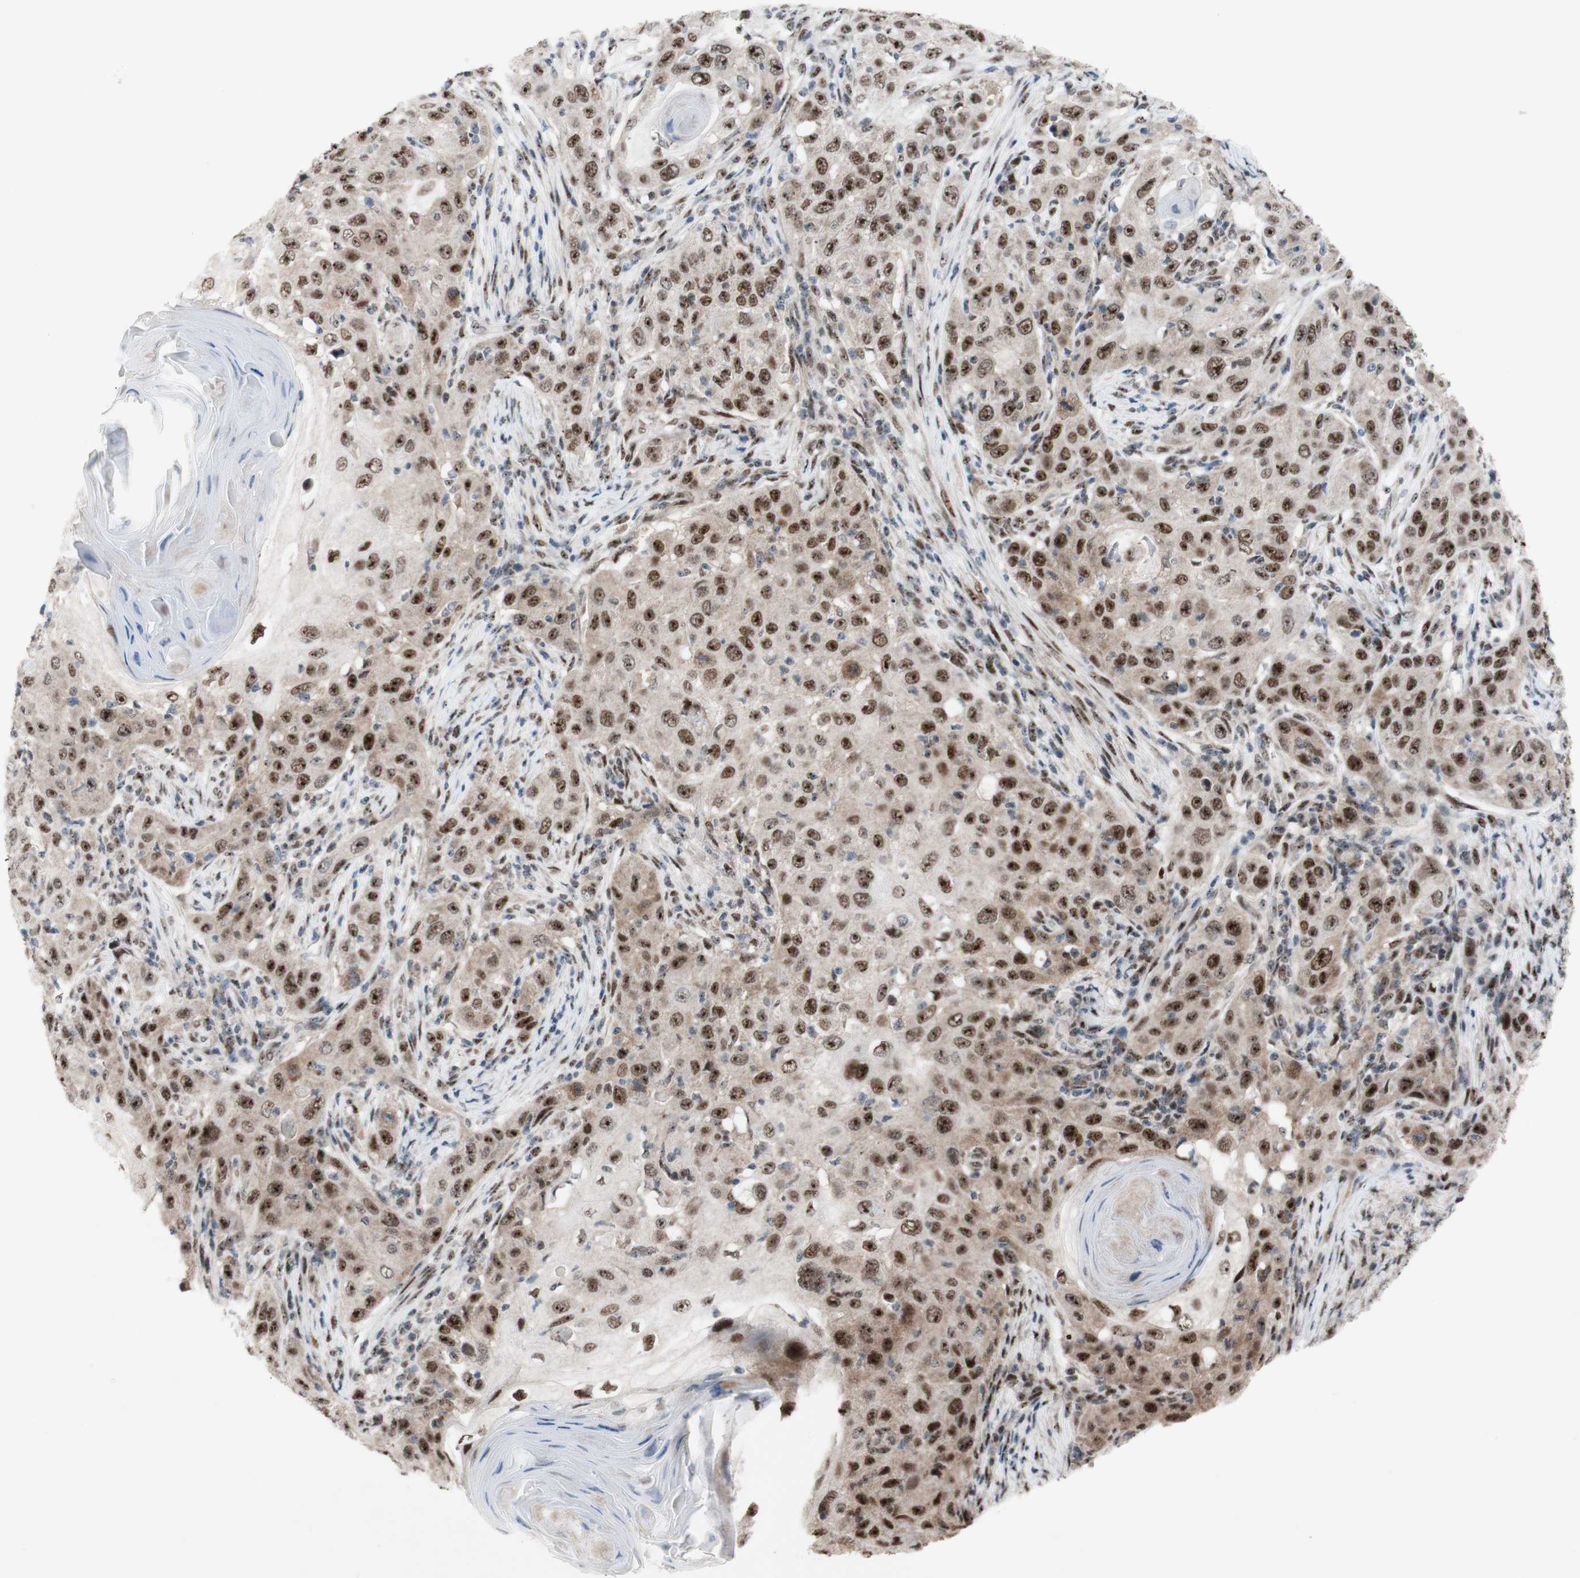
{"staining": {"intensity": "moderate", "quantity": ">75%", "location": "nuclear"}, "tissue": "skin cancer", "cell_type": "Tumor cells", "image_type": "cancer", "snomed": [{"axis": "morphology", "description": "Squamous cell carcinoma, NOS"}, {"axis": "topography", "description": "Skin"}], "caption": "Protein expression analysis of skin squamous cell carcinoma shows moderate nuclear staining in approximately >75% of tumor cells.", "gene": "POLR1A", "patient": {"sex": "female", "age": 88}}